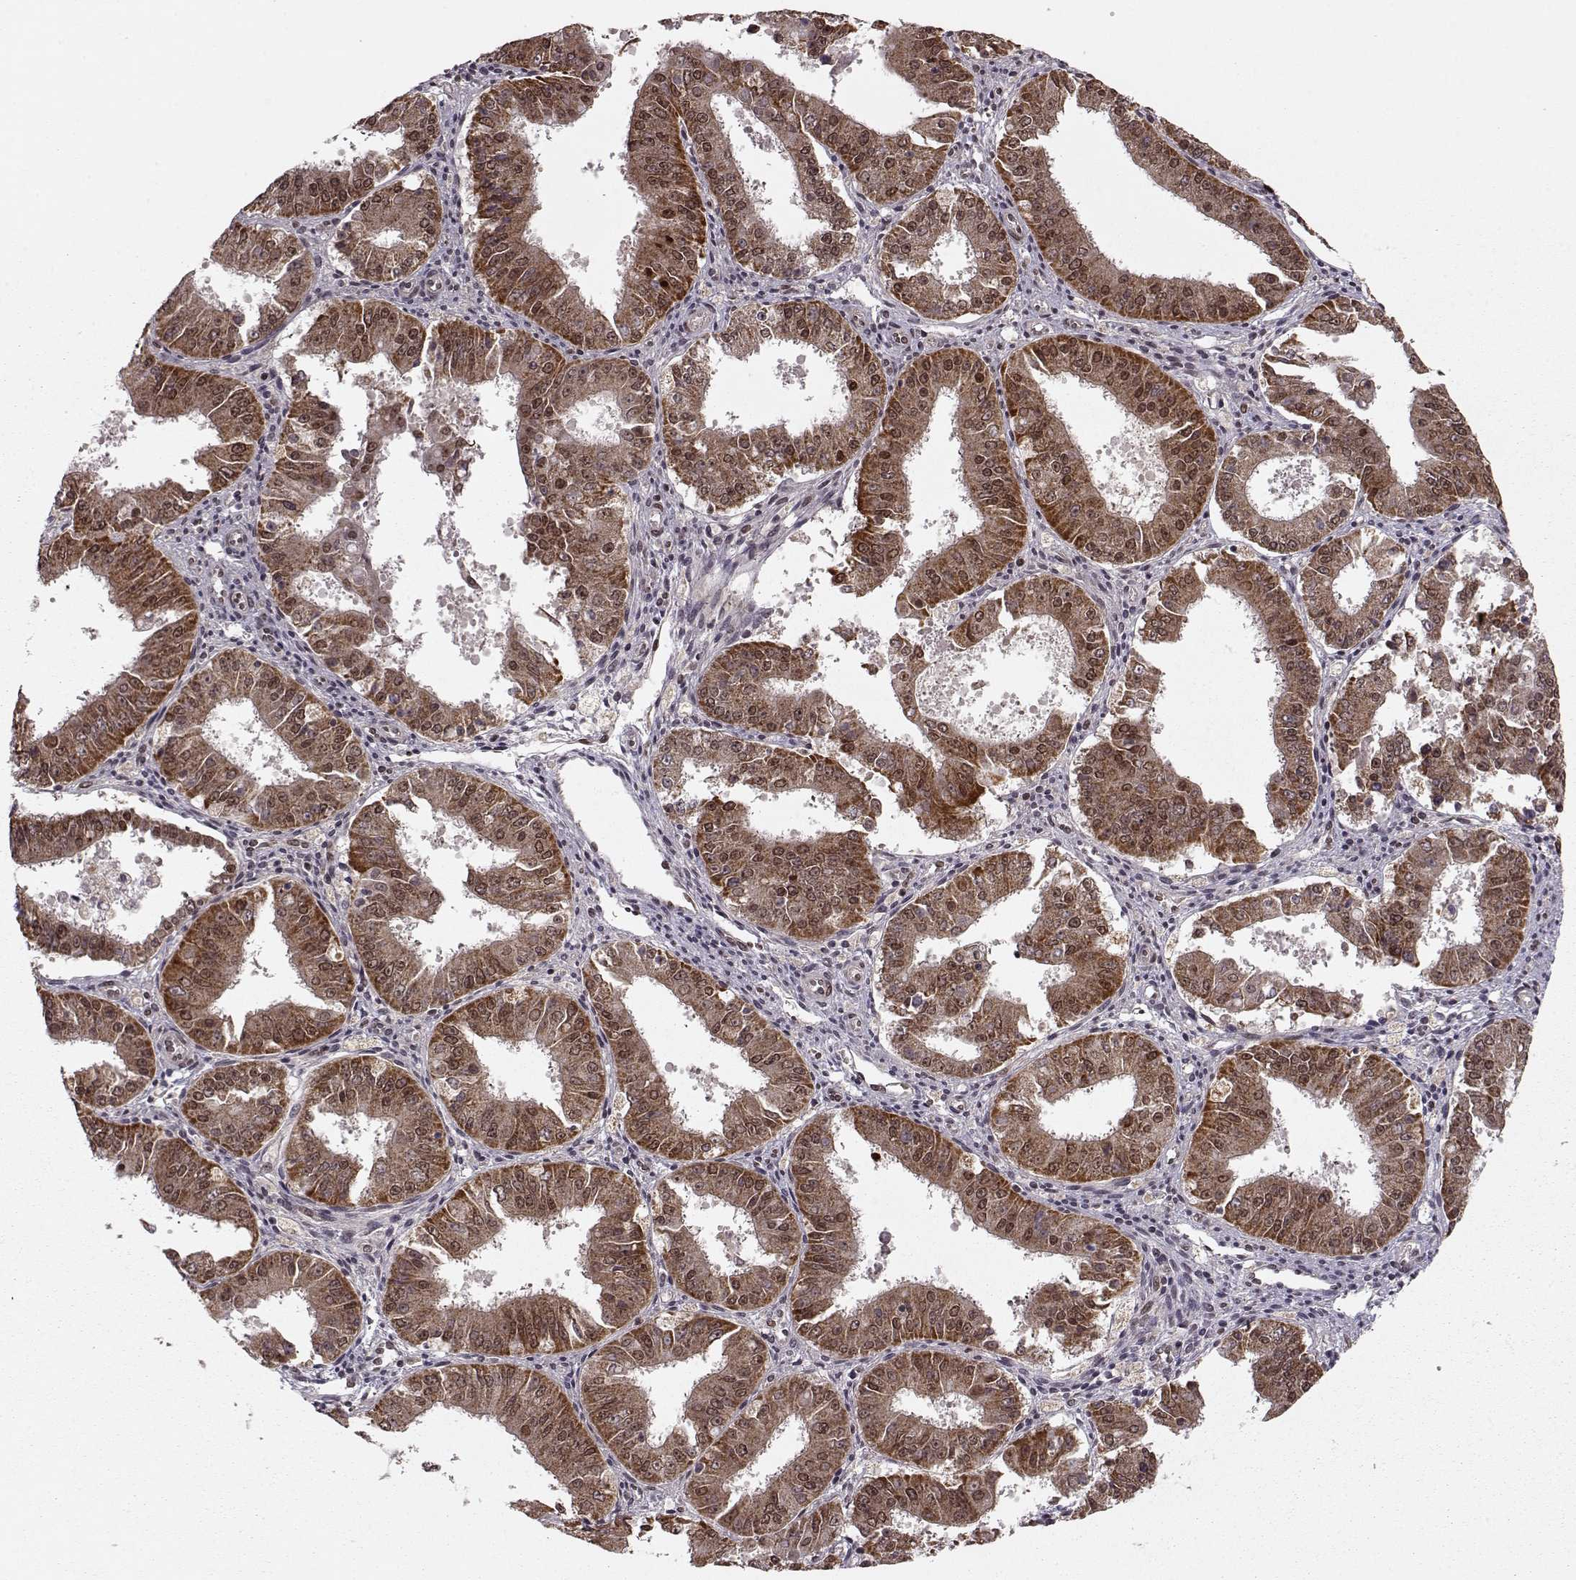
{"staining": {"intensity": "moderate", "quantity": ">75%", "location": "cytoplasmic/membranous"}, "tissue": "ovarian cancer", "cell_type": "Tumor cells", "image_type": "cancer", "snomed": [{"axis": "morphology", "description": "Carcinoma, endometroid"}, {"axis": "topography", "description": "Ovary"}], "caption": "Immunohistochemical staining of human endometroid carcinoma (ovarian) reveals medium levels of moderate cytoplasmic/membranous protein expression in approximately >75% of tumor cells.", "gene": "RAI1", "patient": {"sex": "female", "age": 42}}